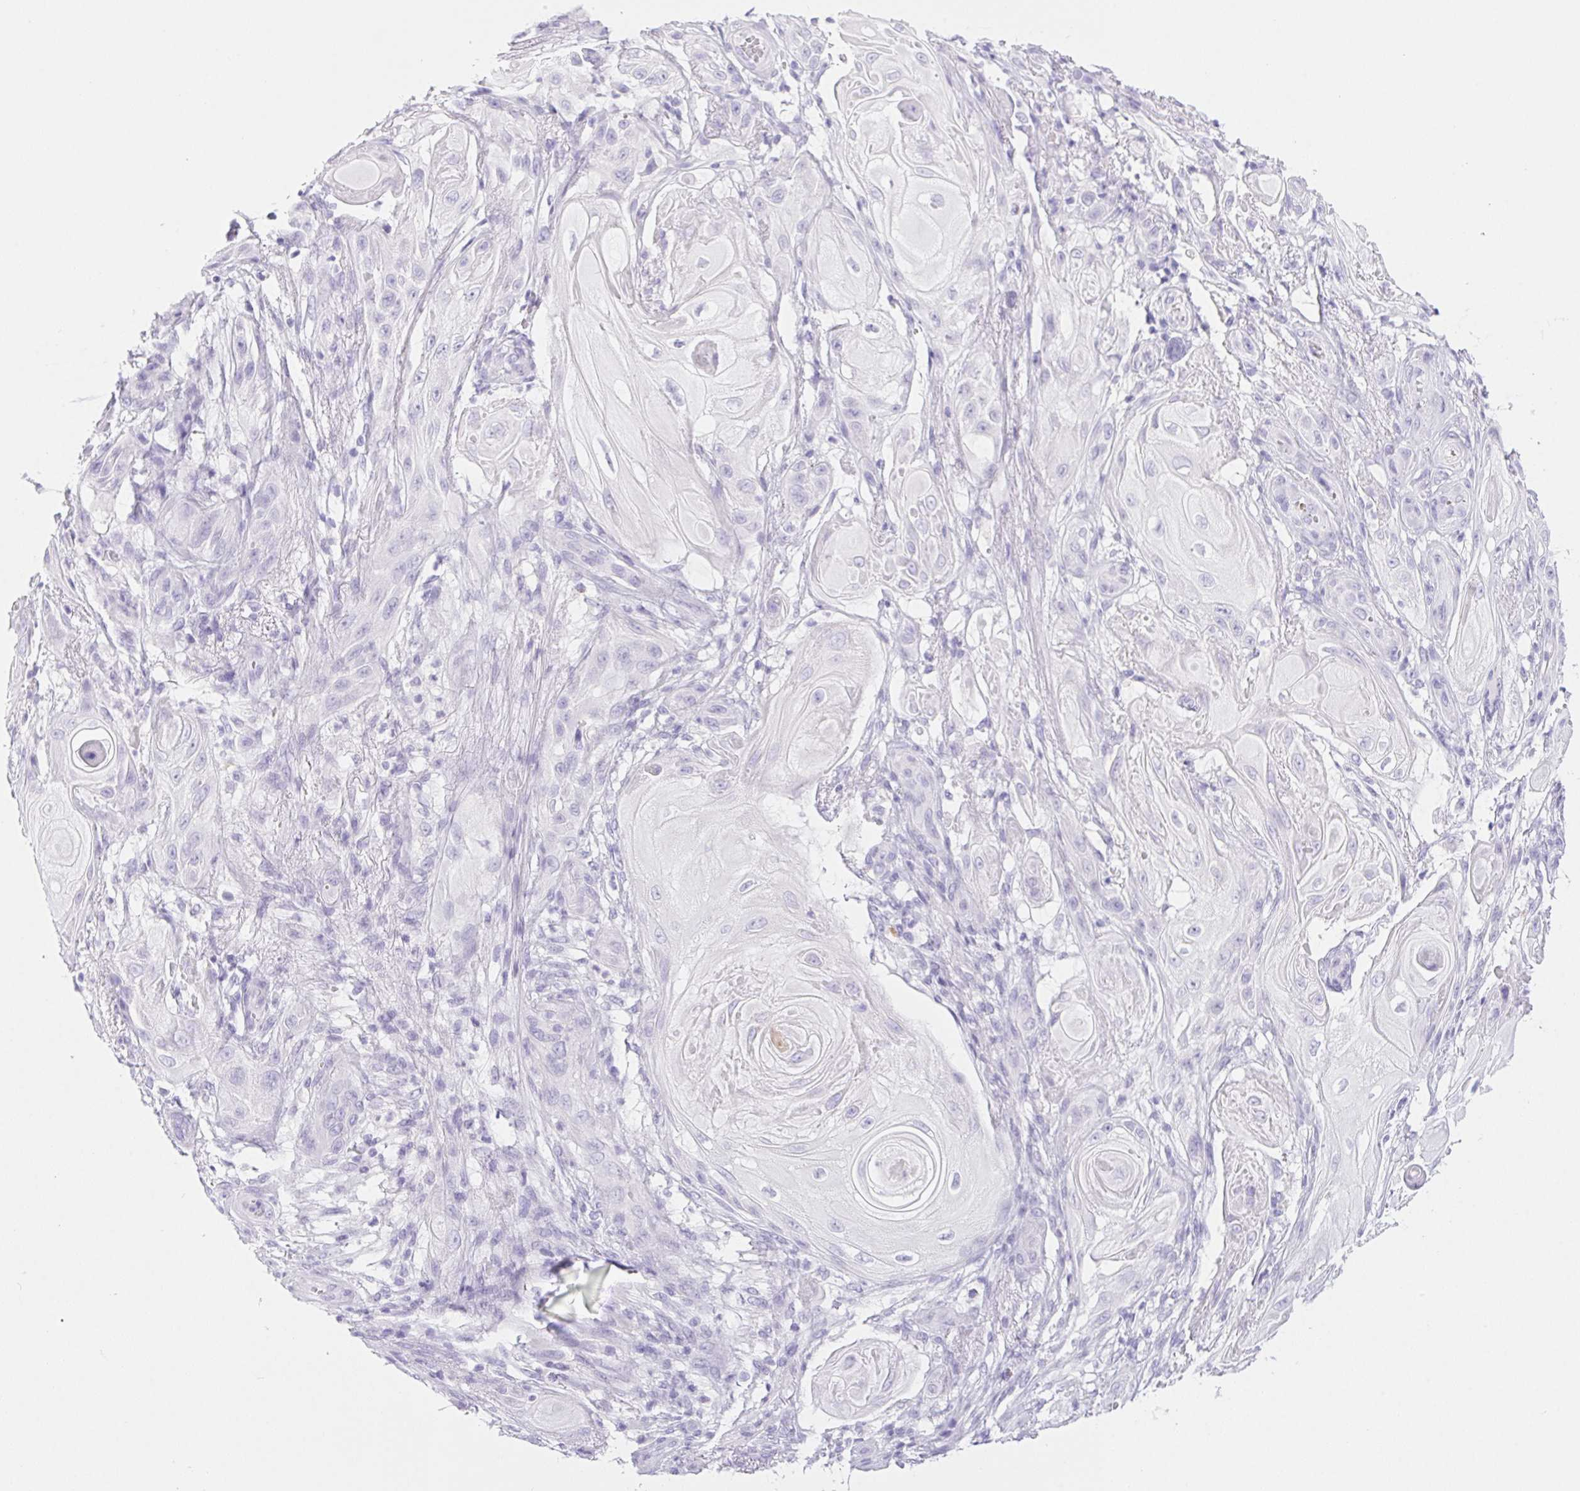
{"staining": {"intensity": "negative", "quantity": "none", "location": "none"}, "tissue": "skin cancer", "cell_type": "Tumor cells", "image_type": "cancer", "snomed": [{"axis": "morphology", "description": "Squamous cell carcinoma, NOS"}, {"axis": "topography", "description": "Skin"}], "caption": "An IHC micrograph of skin cancer (squamous cell carcinoma) is shown. There is no staining in tumor cells of skin cancer (squamous cell carcinoma). (IHC, brightfield microscopy, high magnification).", "gene": "PNLIP", "patient": {"sex": "male", "age": 62}}